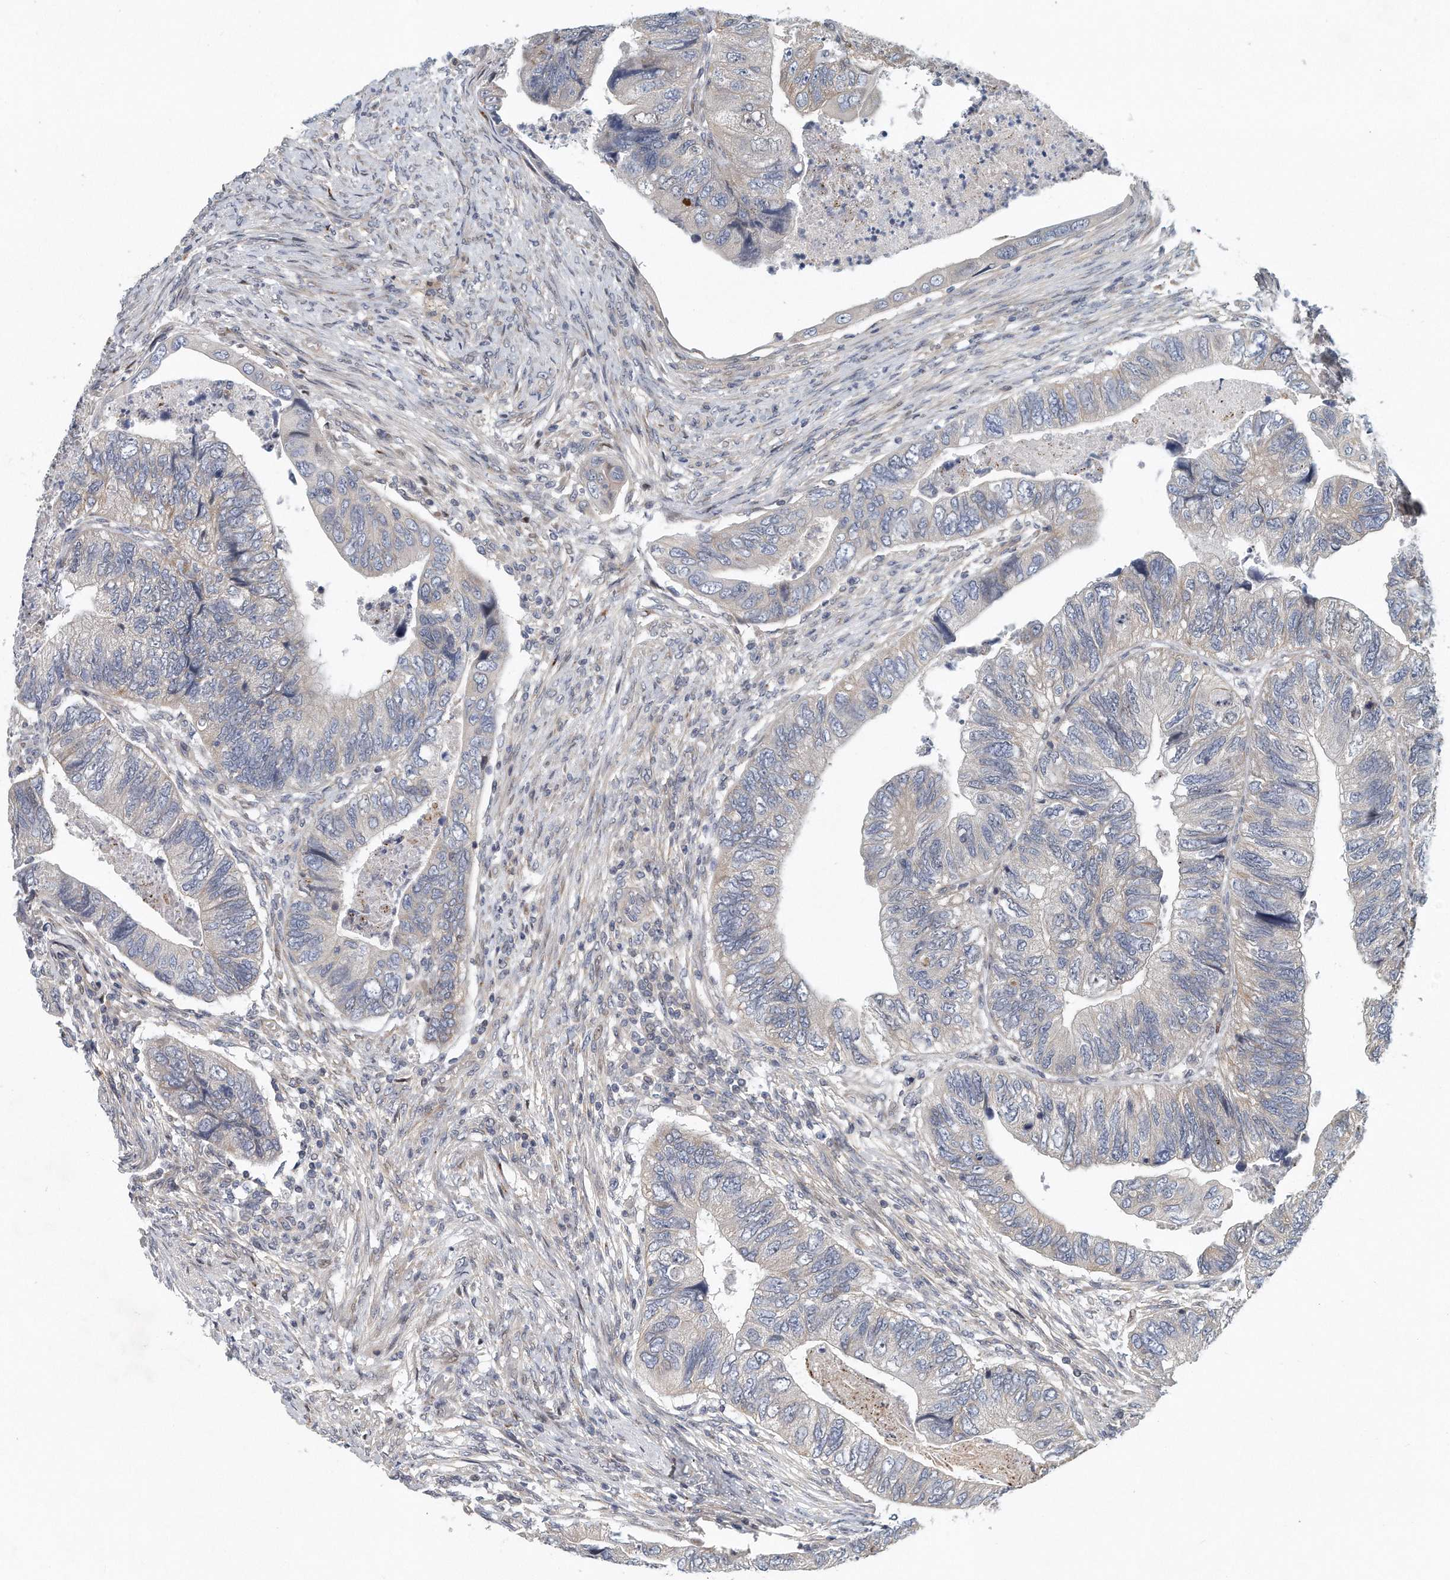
{"staining": {"intensity": "negative", "quantity": "none", "location": "none"}, "tissue": "colorectal cancer", "cell_type": "Tumor cells", "image_type": "cancer", "snomed": [{"axis": "morphology", "description": "Adenocarcinoma, NOS"}, {"axis": "topography", "description": "Rectum"}], "caption": "This histopathology image is of colorectal cancer (adenocarcinoma) stained with immunohistochemistry (IHC) to label a protein in brown with the nuclei are counter-stained blue. There is no expression in tumor cells.", "gene": "PCDH8", "patient": {"sex": "male", "age": 63}}